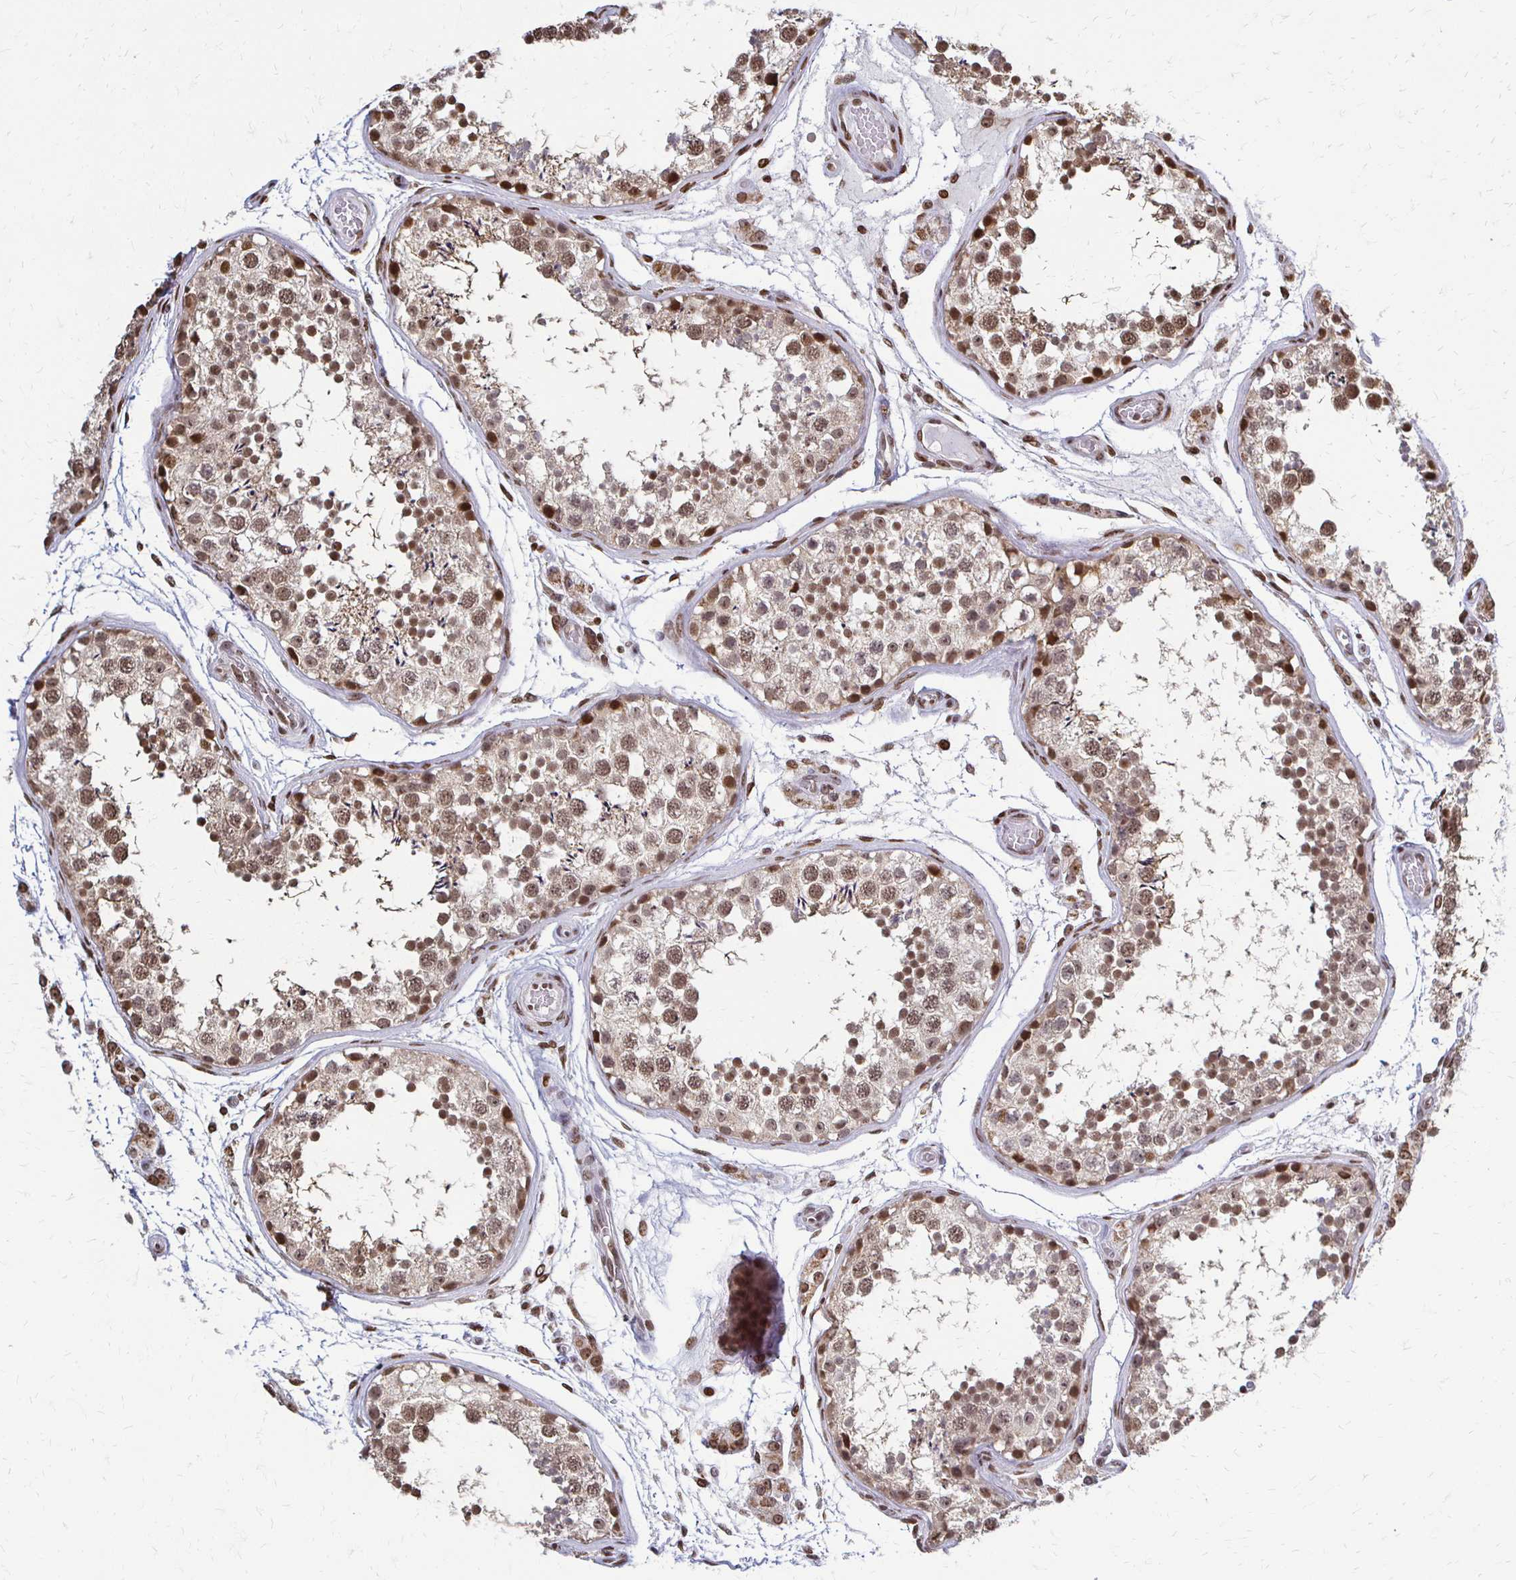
{"staining": {"intensity": "moderate", "quantity": ">75%", "location": "nuclear"}, "tissue": "testis", "cell_type": "Cells in seminiferous ducts", "image_type": "normal", "snomed": [{"axis": "morphology", "description": "Normal tissue, NOS"}, {"axis": "topography", "description": "Testis"}], "caption": "Immunohistochemistry (IHC) photomicrograph of normal testis: human testis stained using IHC exhibits medium levels of moderate protein expression localized specifically in the nuclear of cells in seminiferous ducts, appearing as a nuclear brown color.", "gene": "HOXA9", "patient": {"sex": "male", "age": 29}}